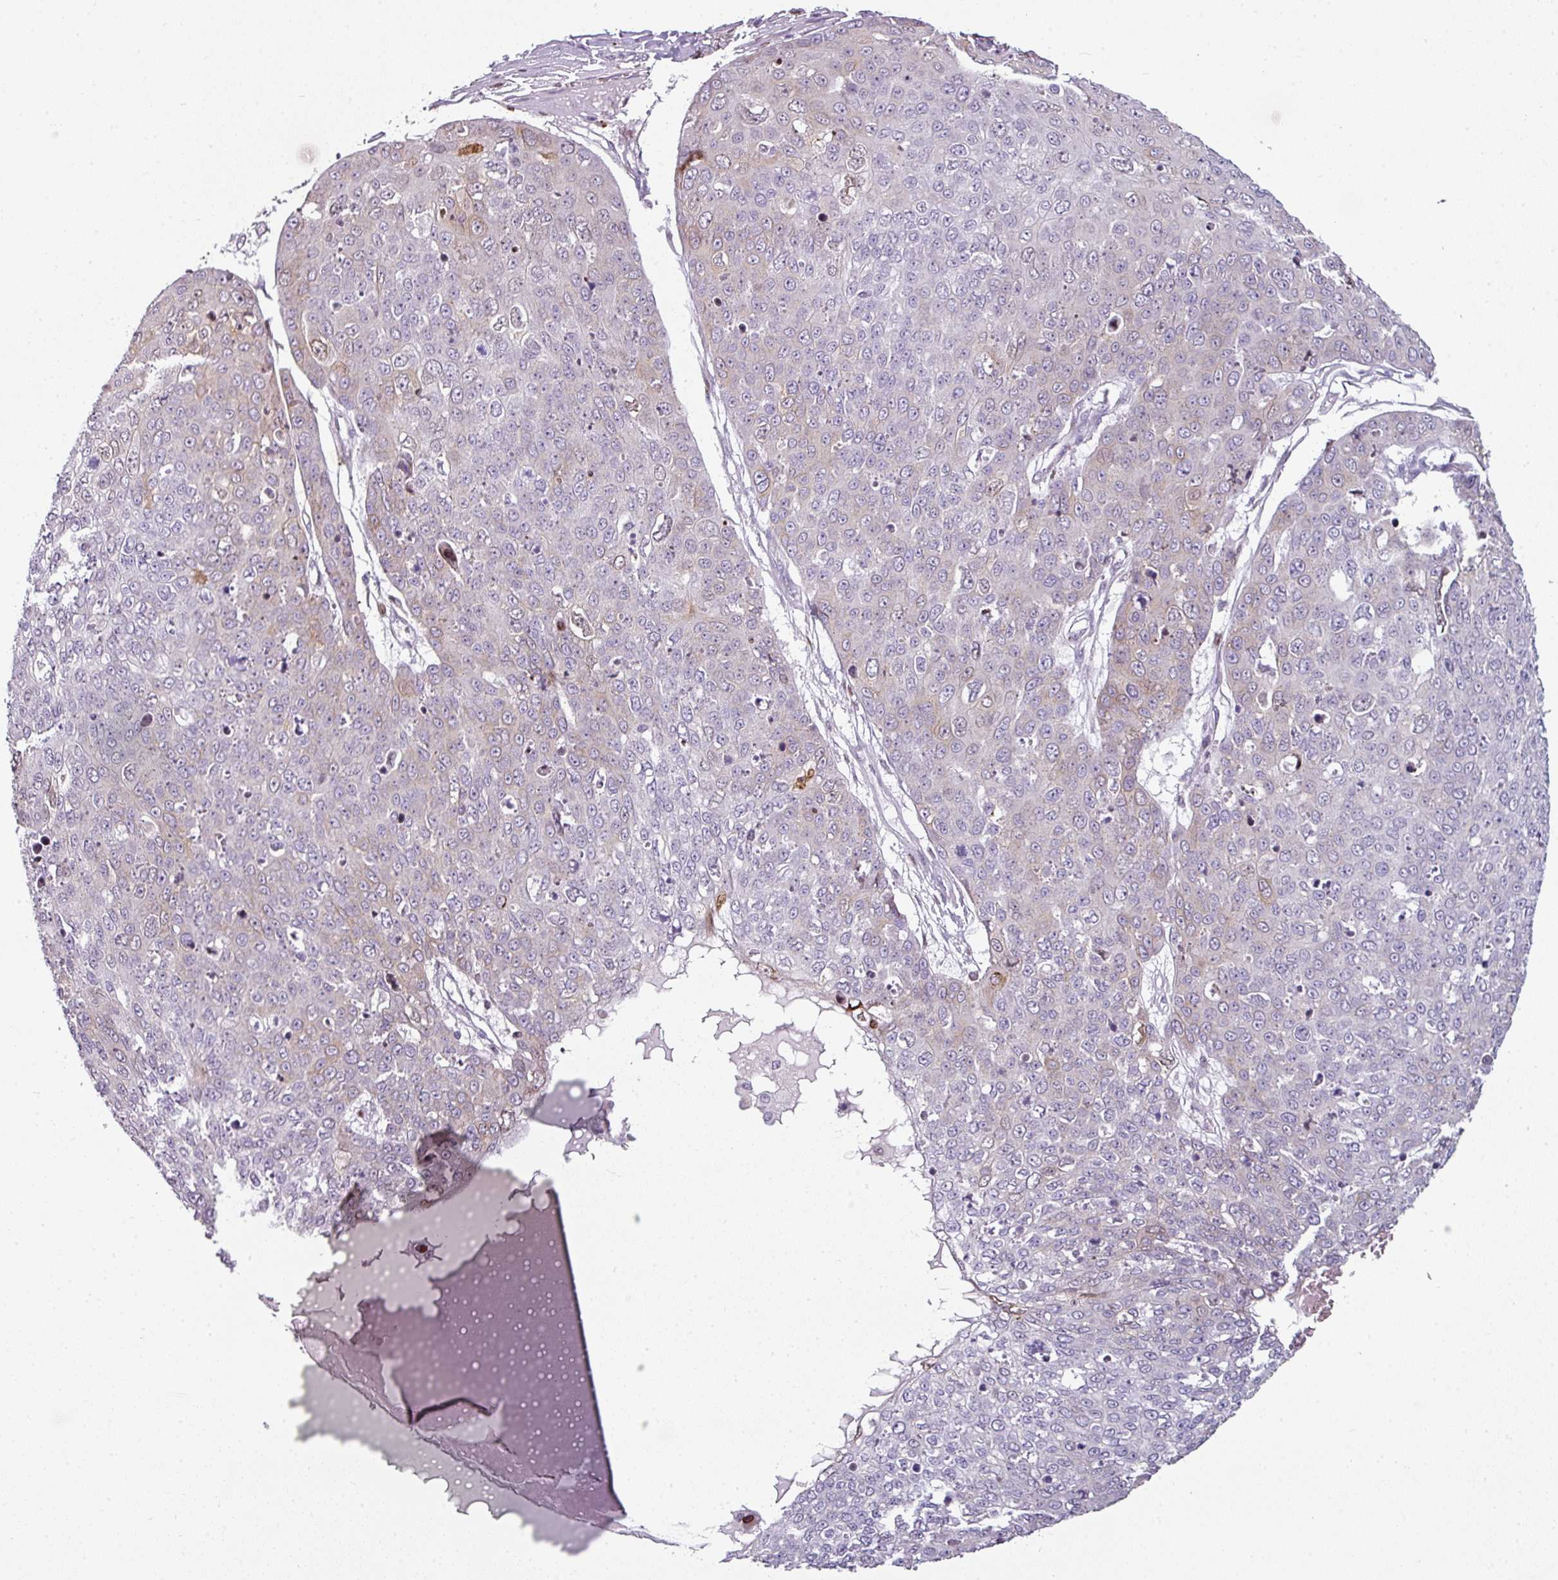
{"staining": {"intensity": "negative", "quantity": "none", "location": "none"}, "tissue": "skin cancer", "cell_type": "Tumor cells", "image_type": "cancer", "snomed": [{"axis": "morphology", "description": "Squamous cell carcinoma, NOS"}, {"axis": "topography", "description": "Skin"}], "caption": "Immunohistochemistry image of neoplastic tissue: human skin cancer stained with DAB displays no significant protein staining in tumor cells.", "gene": "SYT8", "patient": {"sex": "male", "age": 71}}